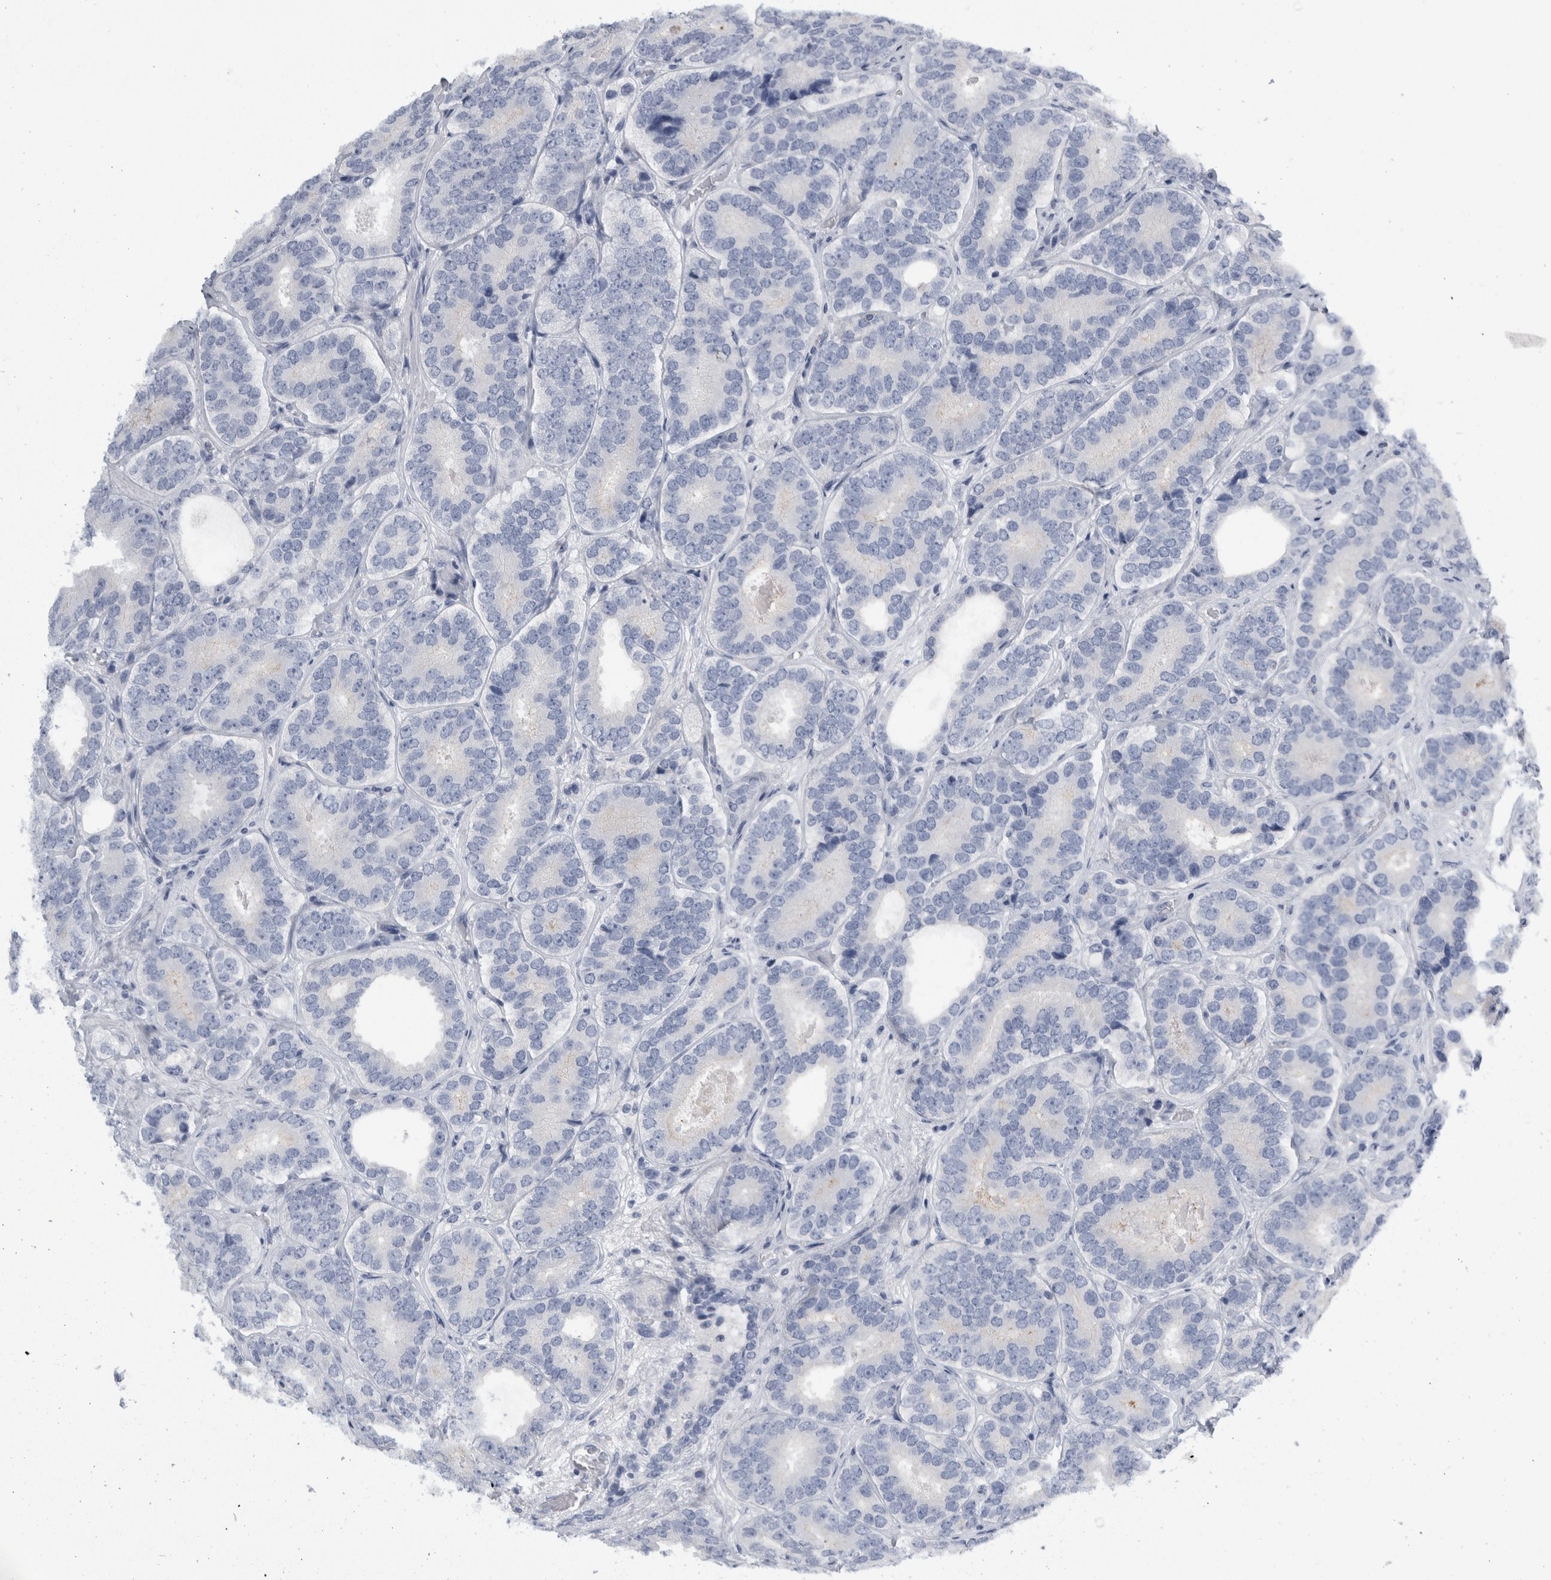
{"staining": {"intensity": "negative", "quantity": "none", "location": "none"}, "tissue": "prostate cancer", "cell_type": "Tumor cells", "image_type": "cancer", "snomed": [{"axis": "morphology", "description": "Adenocarcinoma, High grade"}, {"axis": "topography", "description": "Prostate"}], "caption": "The histopathology image demonstrates no staining of tumor cells in prostate high-grade adenocarcinoma.", "gene": "ANKFY1", "patient": {"sex": "male", "age": 56}}